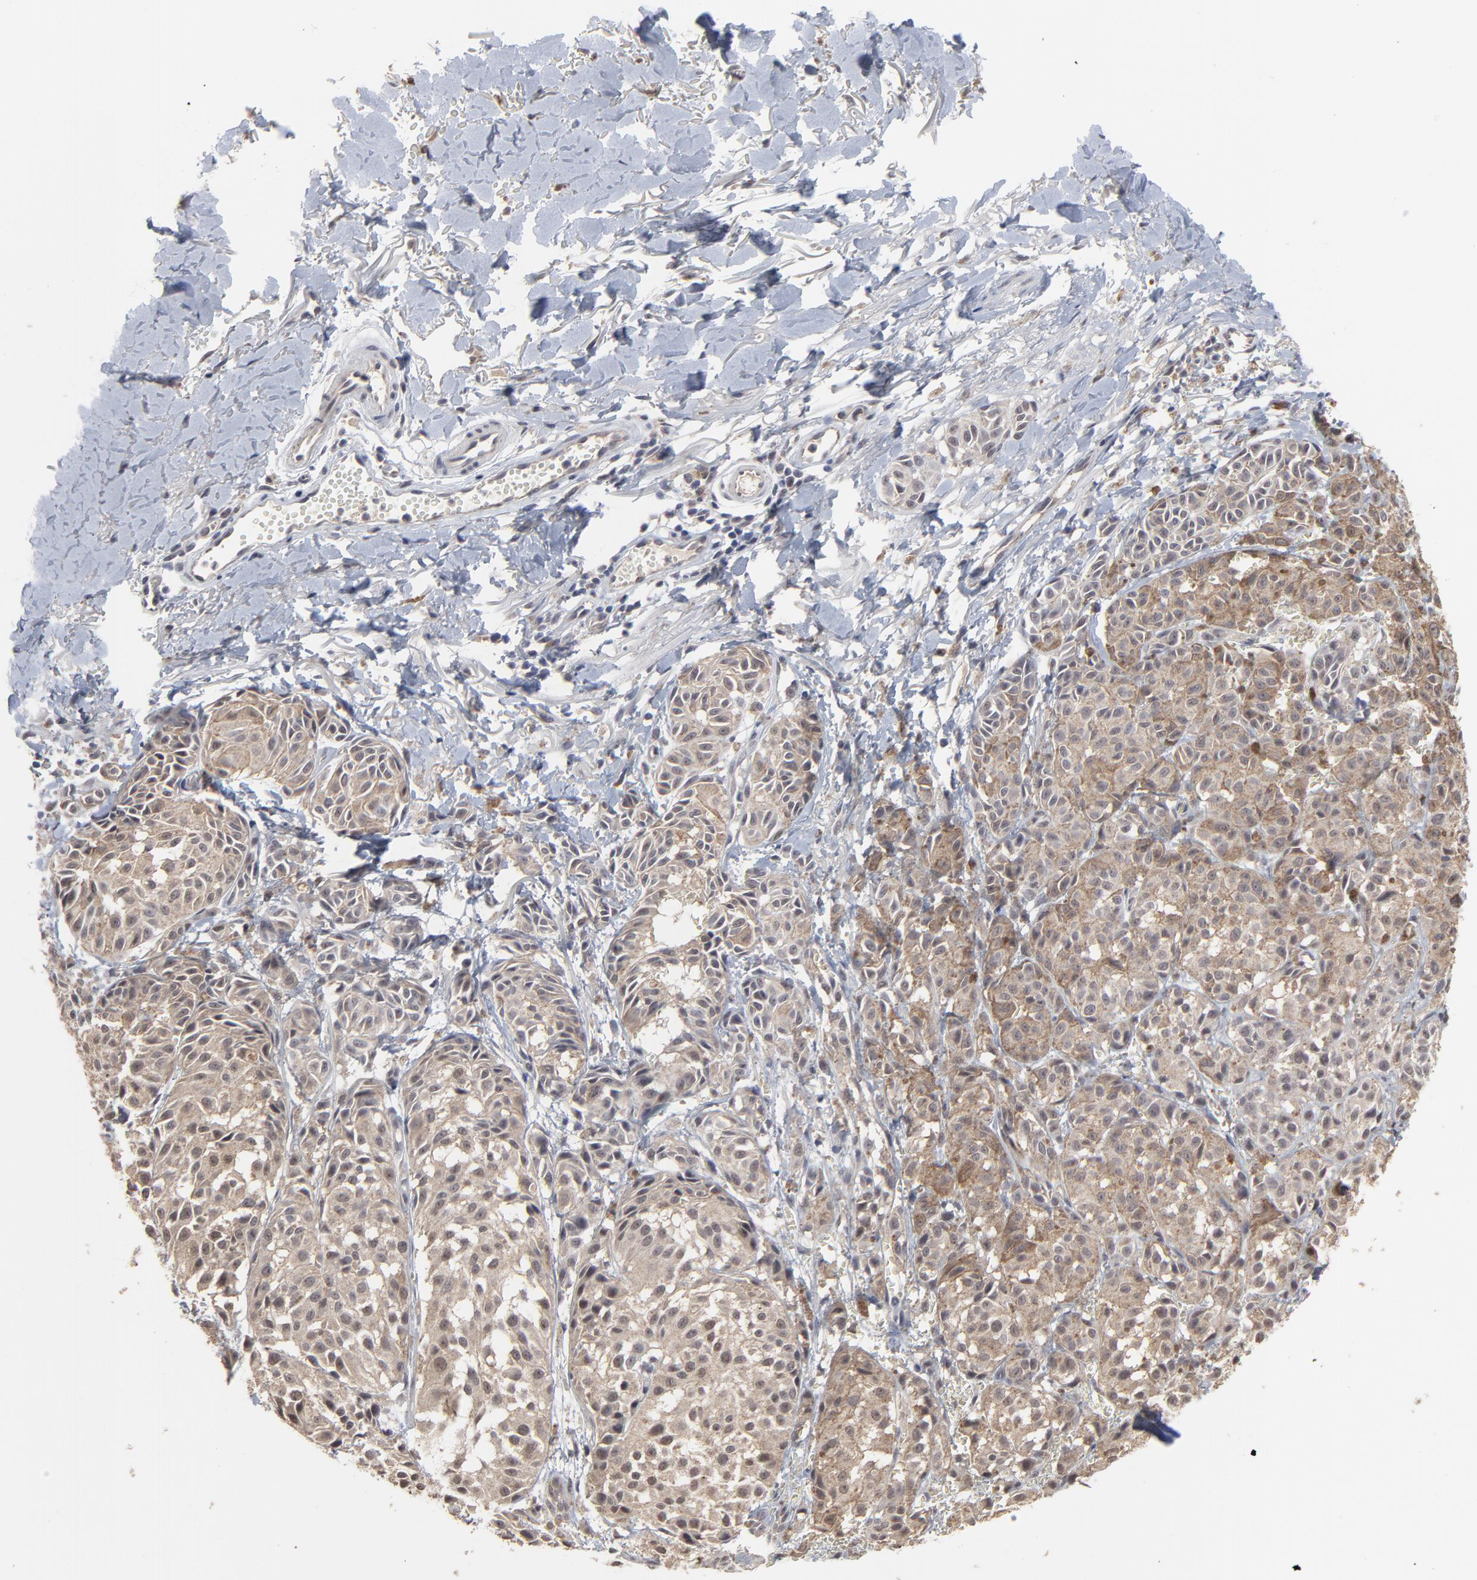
{"staining": {"intensity": "moderate", "quantity": ">75%", "location": "cytoplasmic/membranous"}, "tissue": "melanoma", "cell_type": "Tumor cells", "image_type": "cancer", "snomed": [{"axis": "morphology", "description": "Malignant melanoma, NOS"}, {"axis": "topography", "description": "Skin"}], "caption": "A brown stain highlights moderate cytoplasmic/membranous staining of a protein in malignant melanoma tumor cells. (Stains: DAB (3,3'-diaminobenzidine) in brown, nuclei in blue, Microscopy: brightfield microscopy at high magnification).", "gene": "FAM199X", "patient": {"sex": "male", "age": 76}}